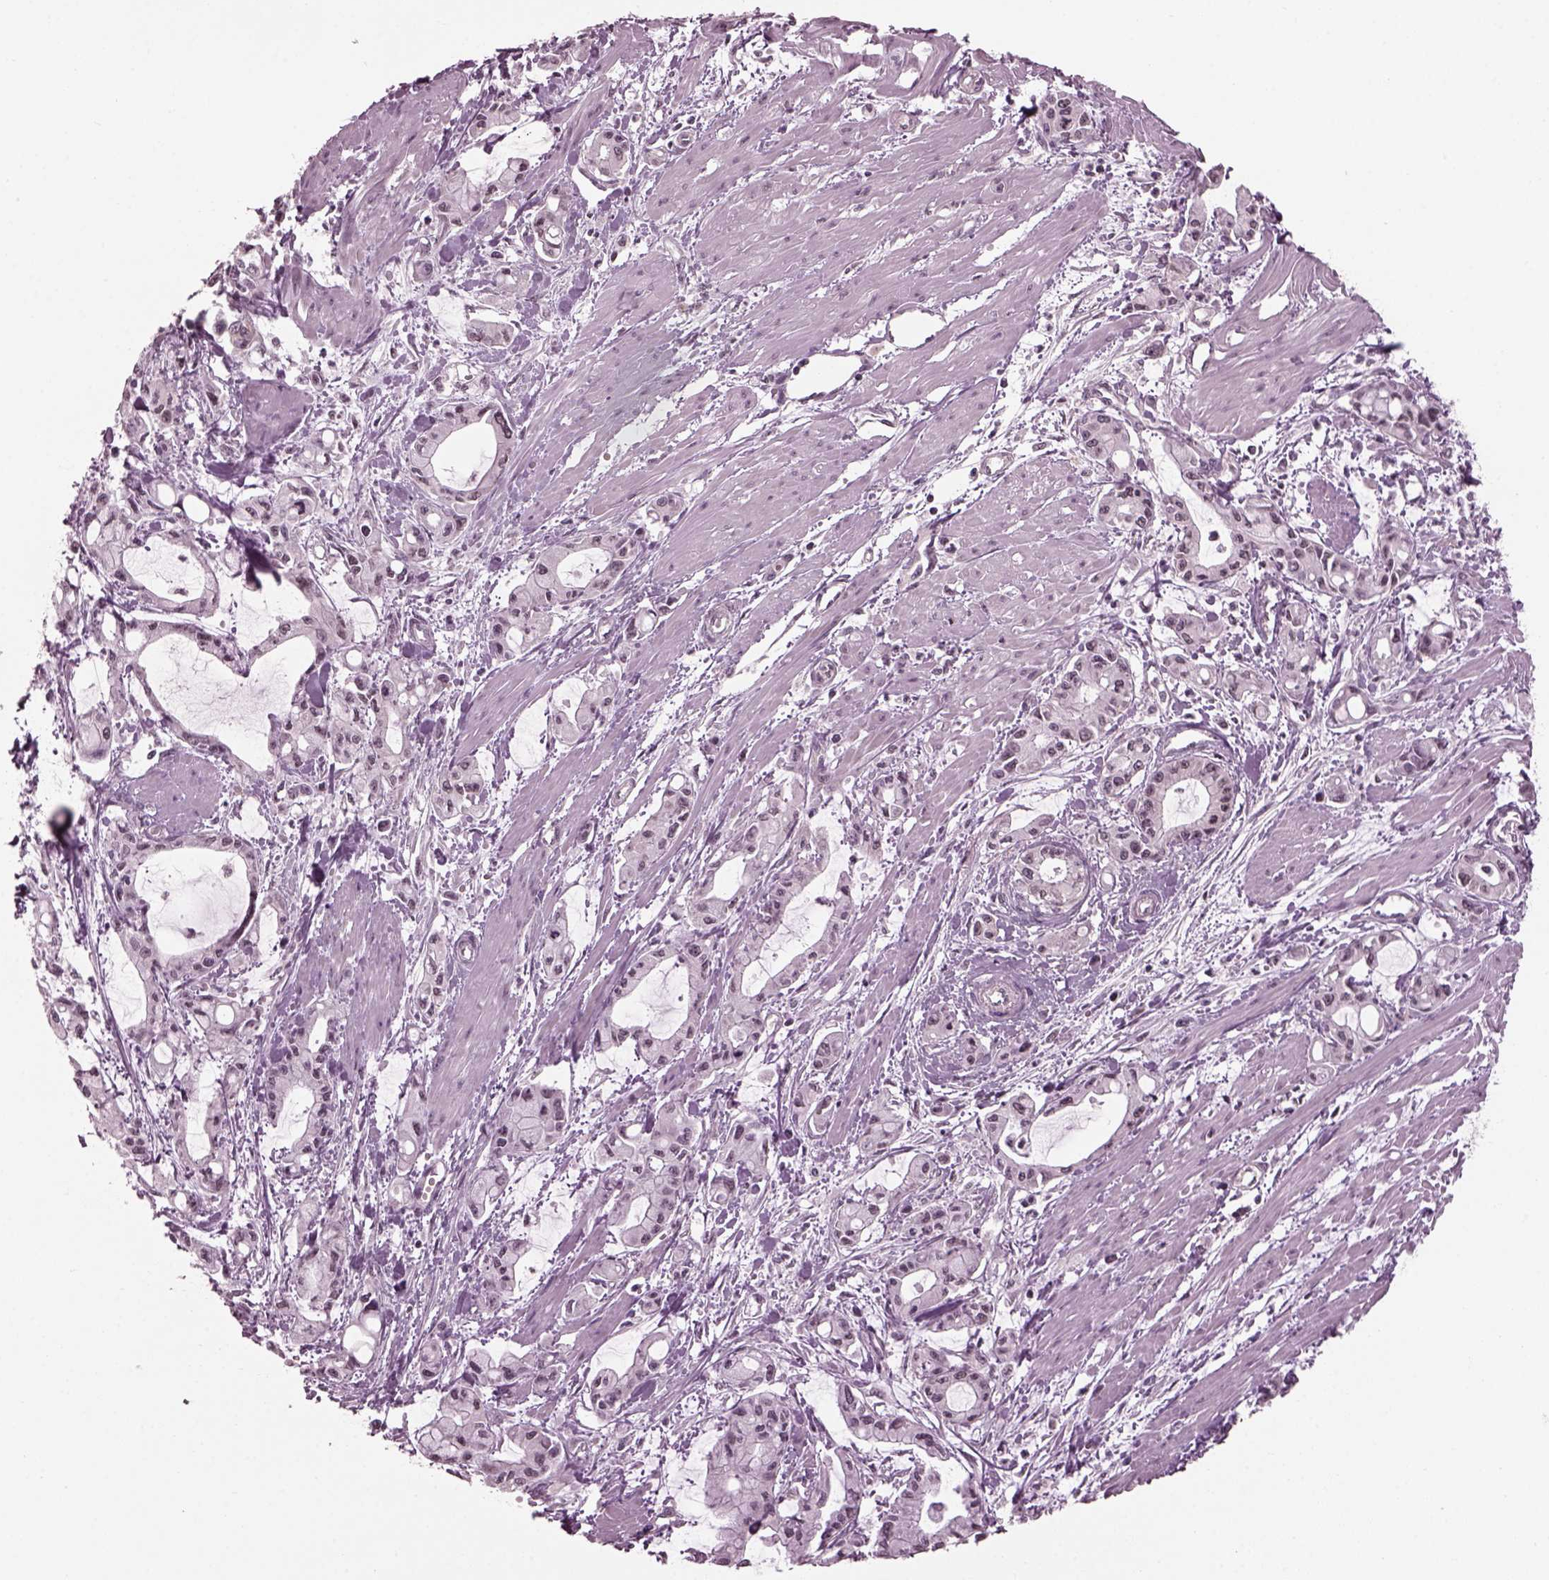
{"staining": {"intensity": "negative", "quantity": "none", "location": "none"}, "tissue": "pancreatic cancer", "cell_type": "Tumor cells", "image_type": "cancer", "snomed": [{"axis": "morphology", "description": "Adenocarcinoma, NOS"}, {"axis": "topography", "description": "Pancreas"}], "caption": "Immunohistochemical staining of pancreatic cancer displays no significant positivity in tumor cells. Nuclei are stained in blue.", "gene": "RUVBL2", "patient": {"sex": "male", "age": 48}}